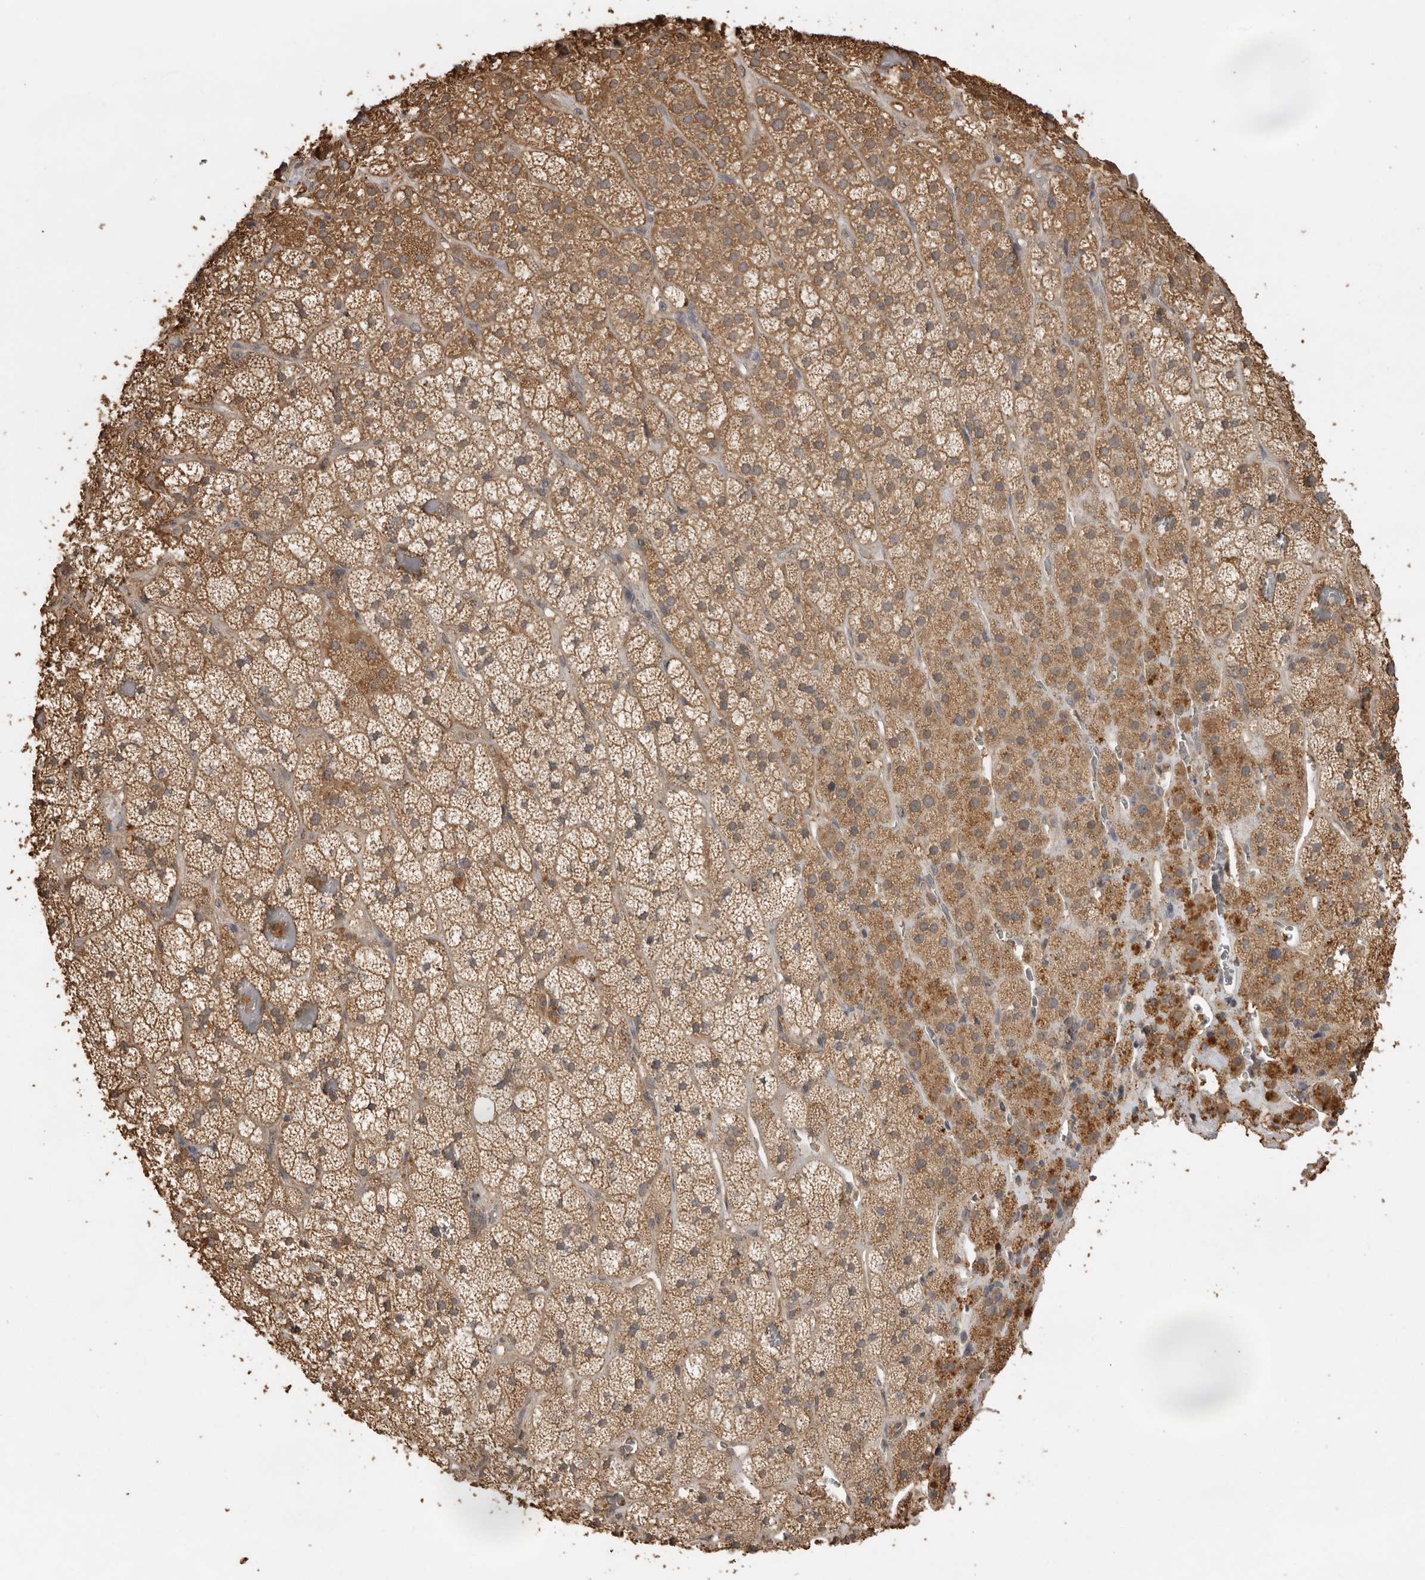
{"staining": {"intensity": "moderate", "quantity": ">75%", "location": "cytoplasmic/membranous"}, "tissue": "adrenal gland", "cell_type": "Glandular cells", "image_type": "normal", "snomed": [{"axis": "morphology", "description": "Normal tissue, NOS"}, {"axis": "topography", "description": "Adrenal gland"}], "caption": "Immunohistochemical staining of normal adrenal gland reveals medium levels of moderate cytoplasmic/membranous staining in approximately >75% of glandular cells. (DAB (3,3'-diaminobenzidine) IHC, brown staining for protein, blue staining for nuclei).", "gene": "JAG2", "patient": {"sex": "male", "age": 57}}